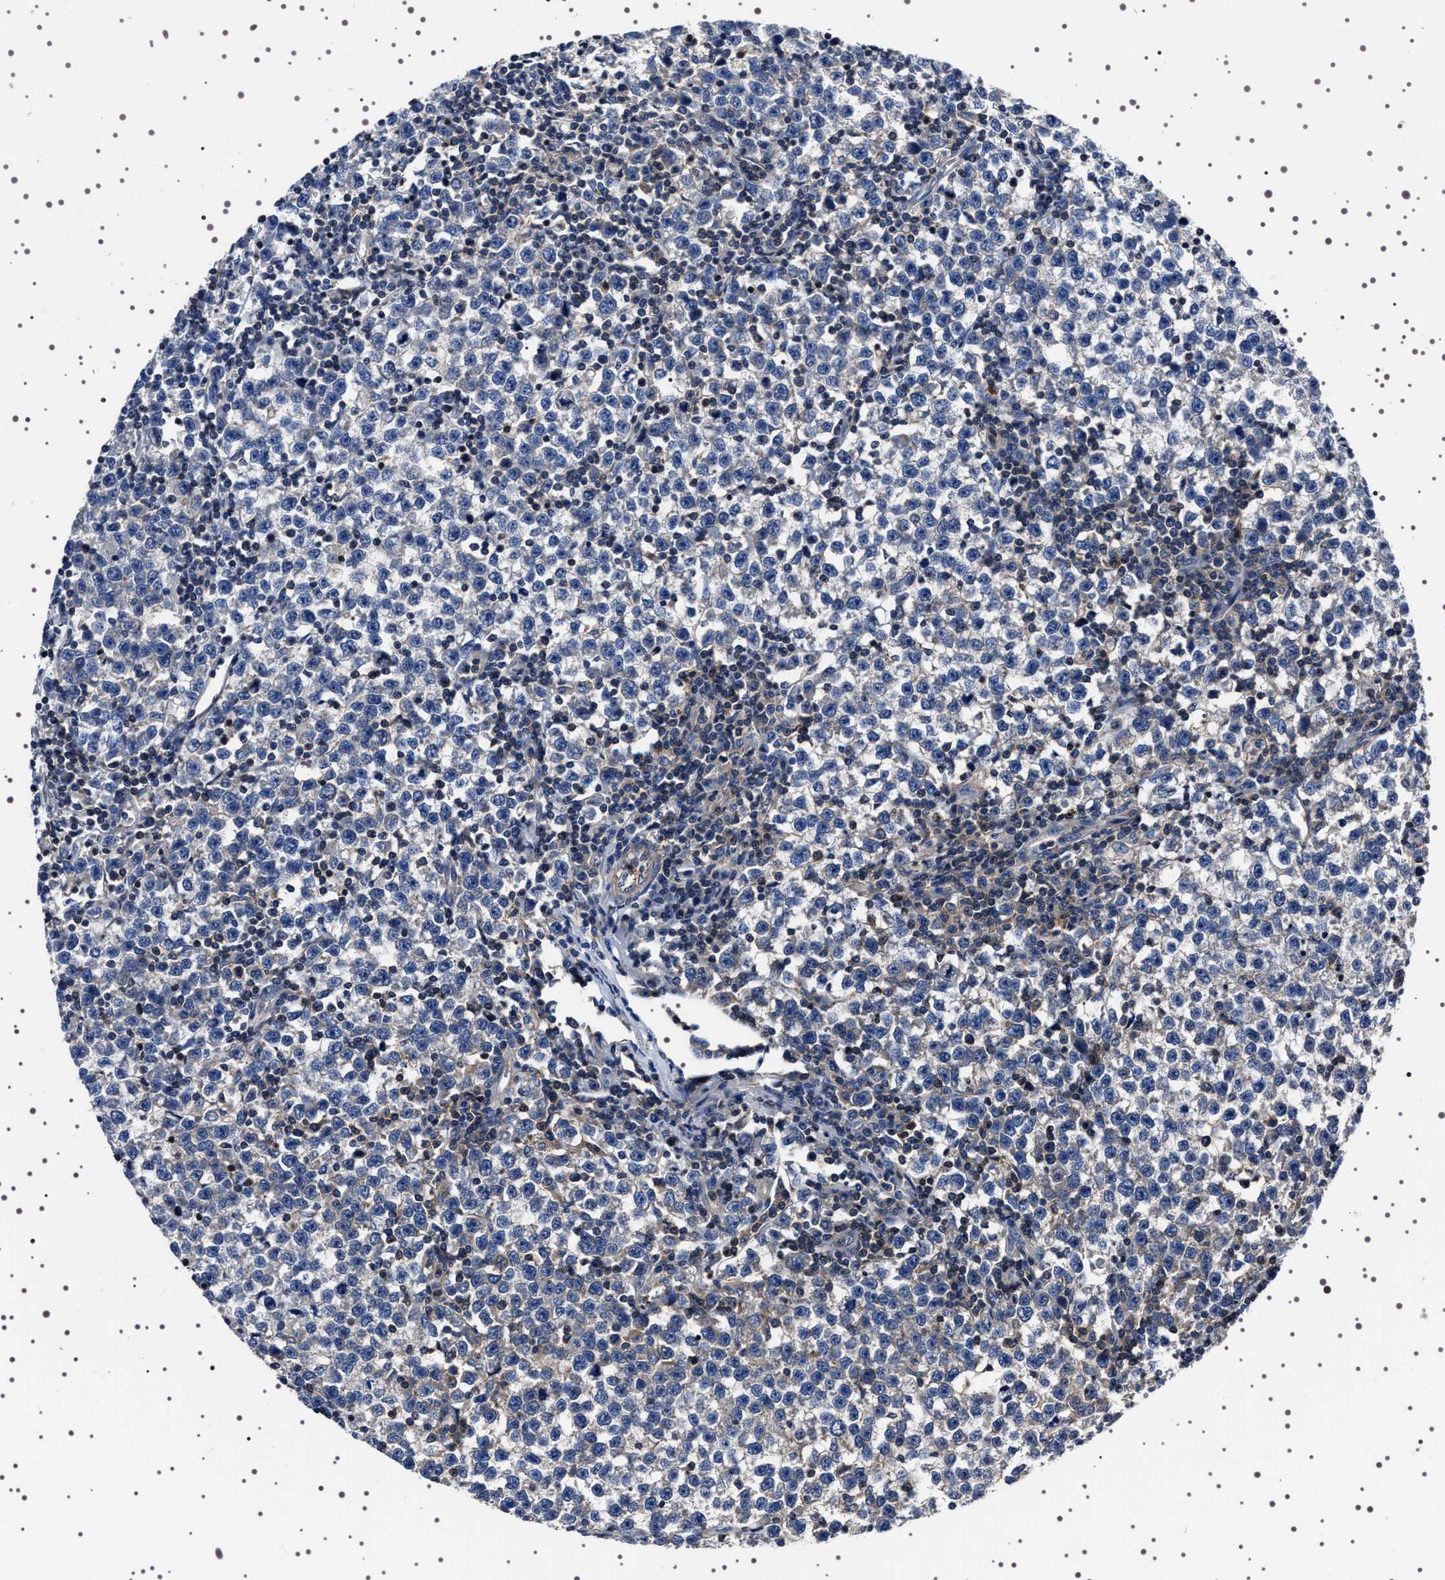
{"staining": {"intensity": "negative", "quantity": "none", "location": "none"}, "tissue": "testis cancer", "cell_type": "Tumor cells", "image_type": "cancer", "snomed": [{"axis": "morphology", "description": "Seminoma, NOS"}, {"axis": "topography", "description": "Testis"}], "caption": "IHC of testis seminoma exhibits no expression in tumor cells. (DAB IHC visualized using brightfield microscopy, high magnification).", "gene": "WDR1", "patient": {"sex": "male", "age": 43}}